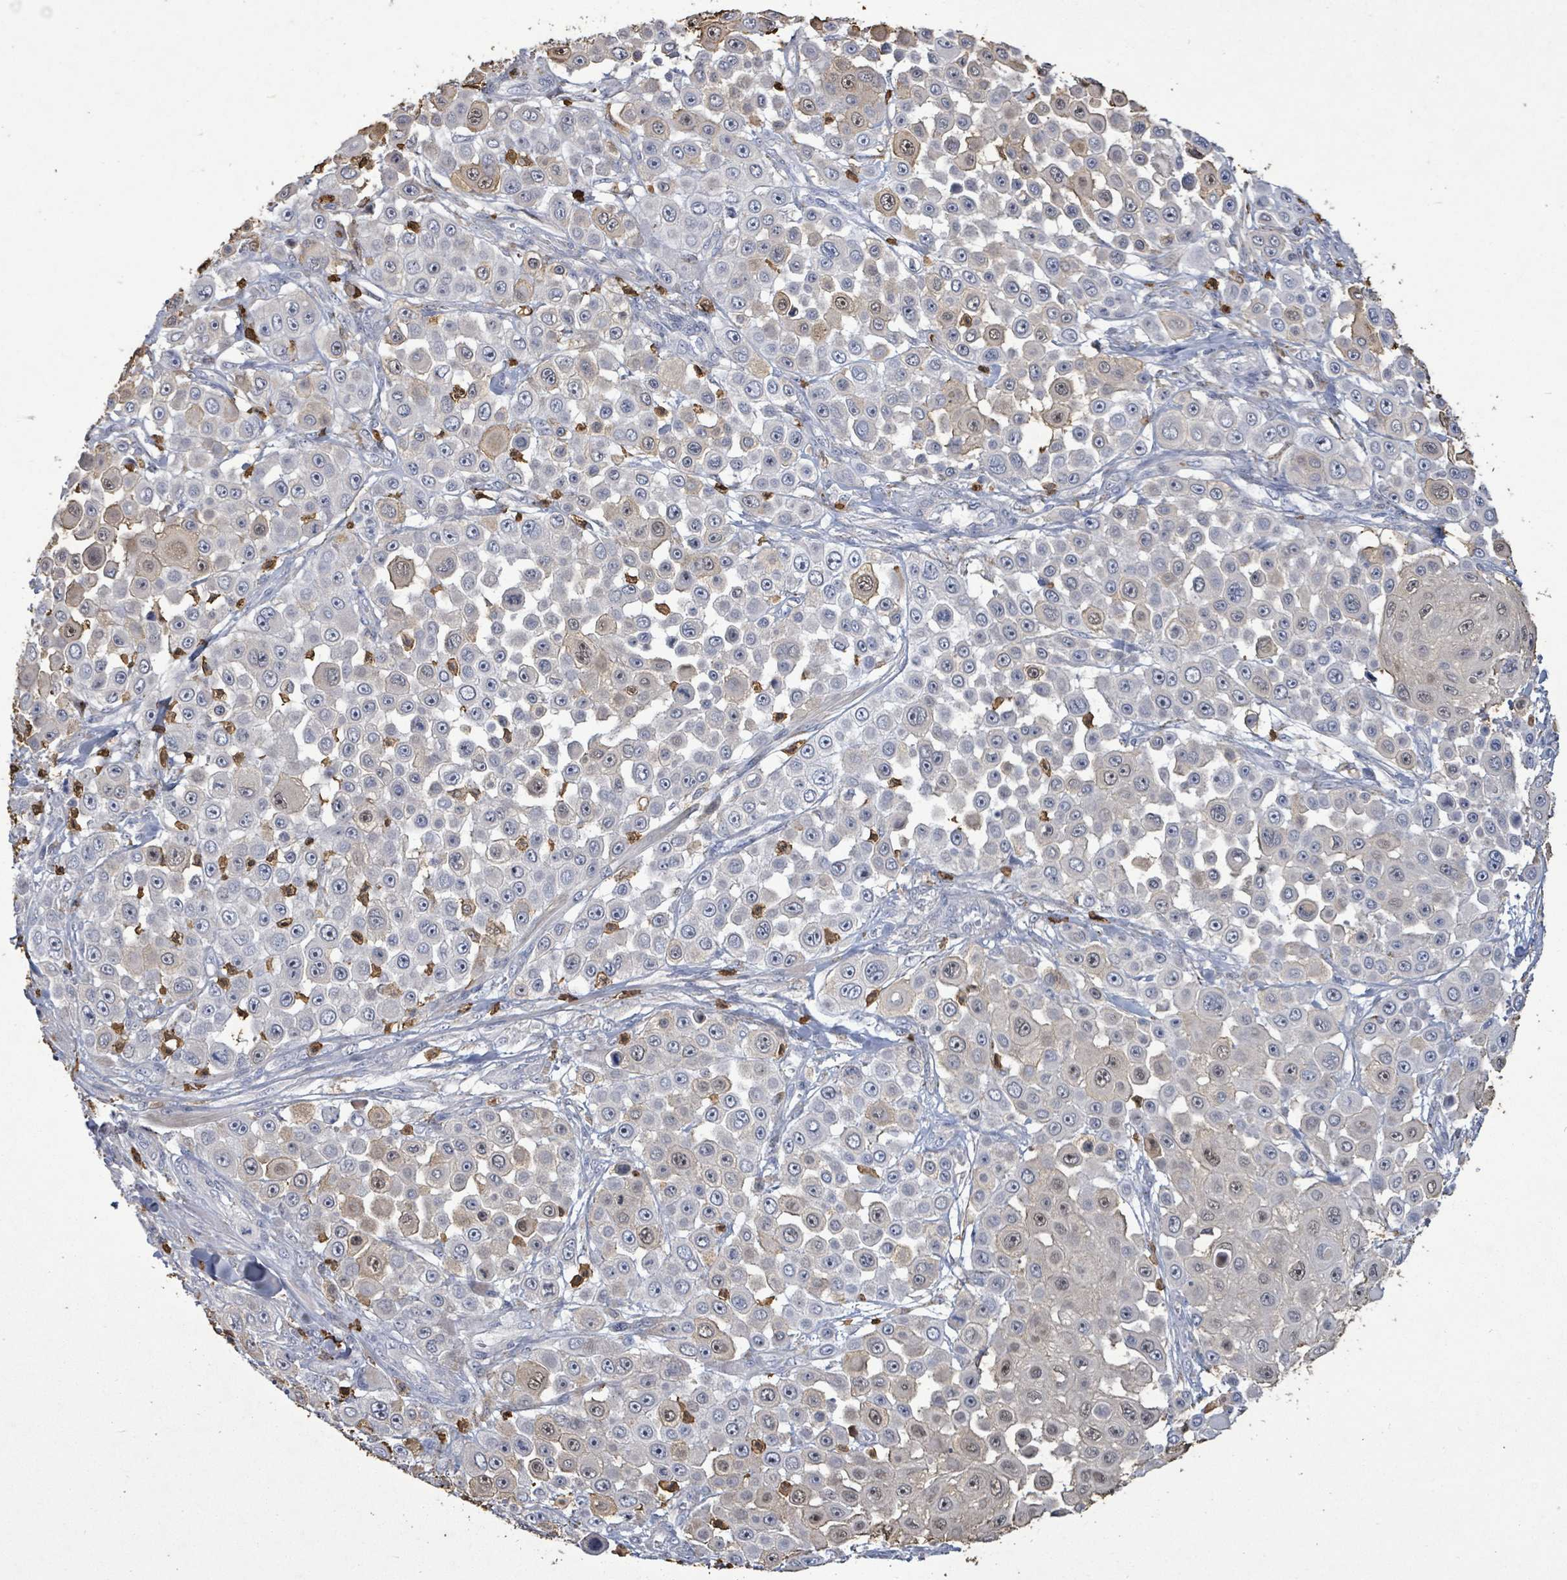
{"staining": {"intensity": "weak", "quantity": "<25%", "location": "cytoplasmic/membranous,nuclear"}, "tissue": "skin cancer", "cell_type": "Tumor cells", "image_type": "cancer", "snomed": [{"axis": "morphology", "description": "Squamous cell carcinoma, NOS"}, {"axis": "topography", "description": "Skin"}], "caption": "Immunohistochemistry (IHC) of skin cancer (squamous cell carcinoma) demonstrates no staining in tumor cells.", "gene": "FAM210A", "patient": {"sex": "male", "age": 67}}